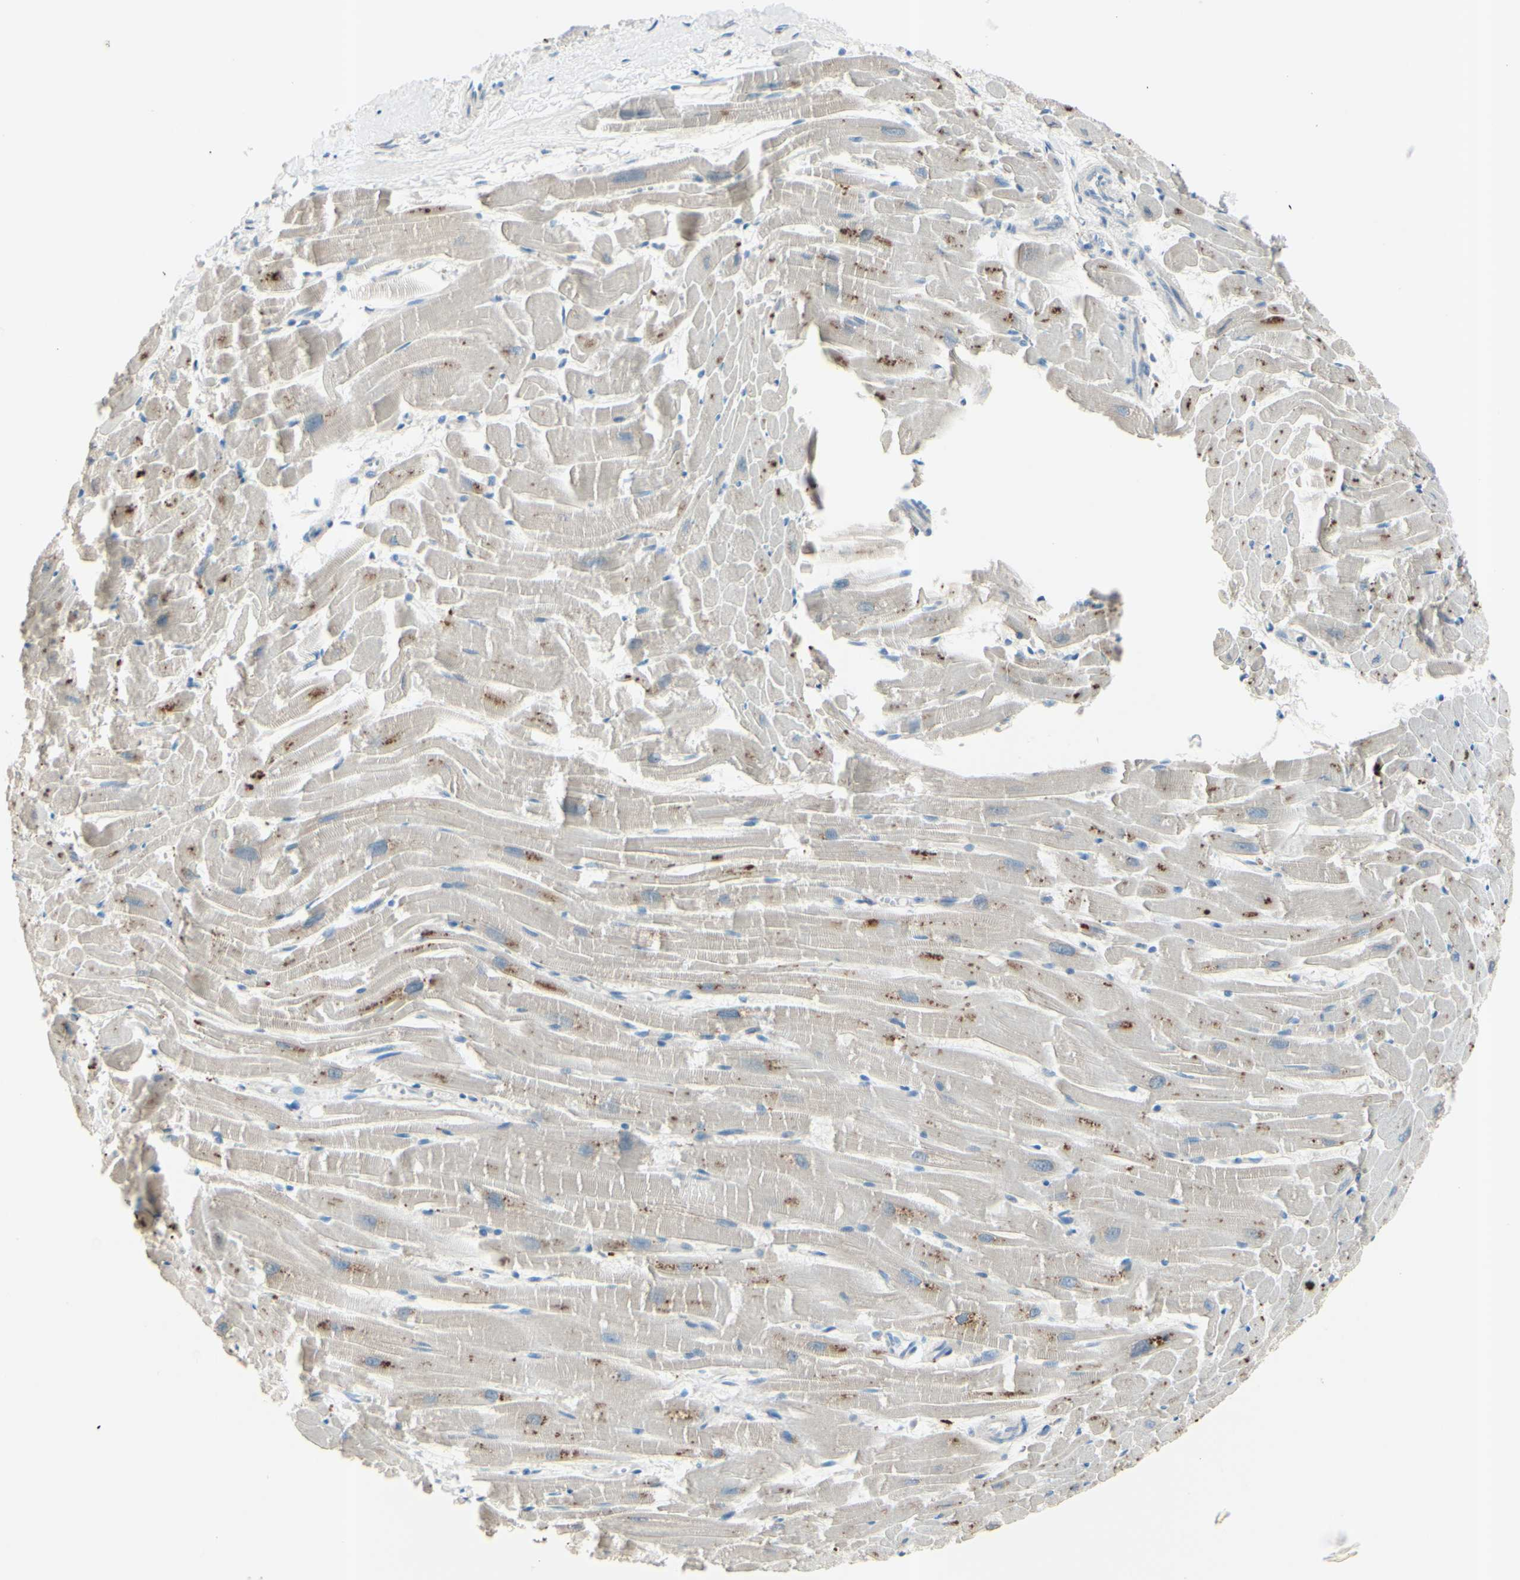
{"staining": {"intensity": "moderate", "quantity": "<25%", "location": "cytoplasmic/membranous"}, "tissue": "heart muscle", "cell_type": "Cardiomyocytes", "image_type": "normal", "snomed": [{"axis": "morphology", "description": "Normal tissue, NOS"}, {"axis": "topography", "description": "Heart"}], "caption": "Immunohistochemistry (IHC) (DAB) staining of benign human heart muscle displays moderate cytoplasmic/membranous protein expression in approximately <25% of cardiomyocytes. Using DAB (brown) and hematoxylin (blue) stains, captured at high magnification using brightfield microscopy.", "gene": "B4GALT1", "patient": {"sex": "female", "age": 19}}